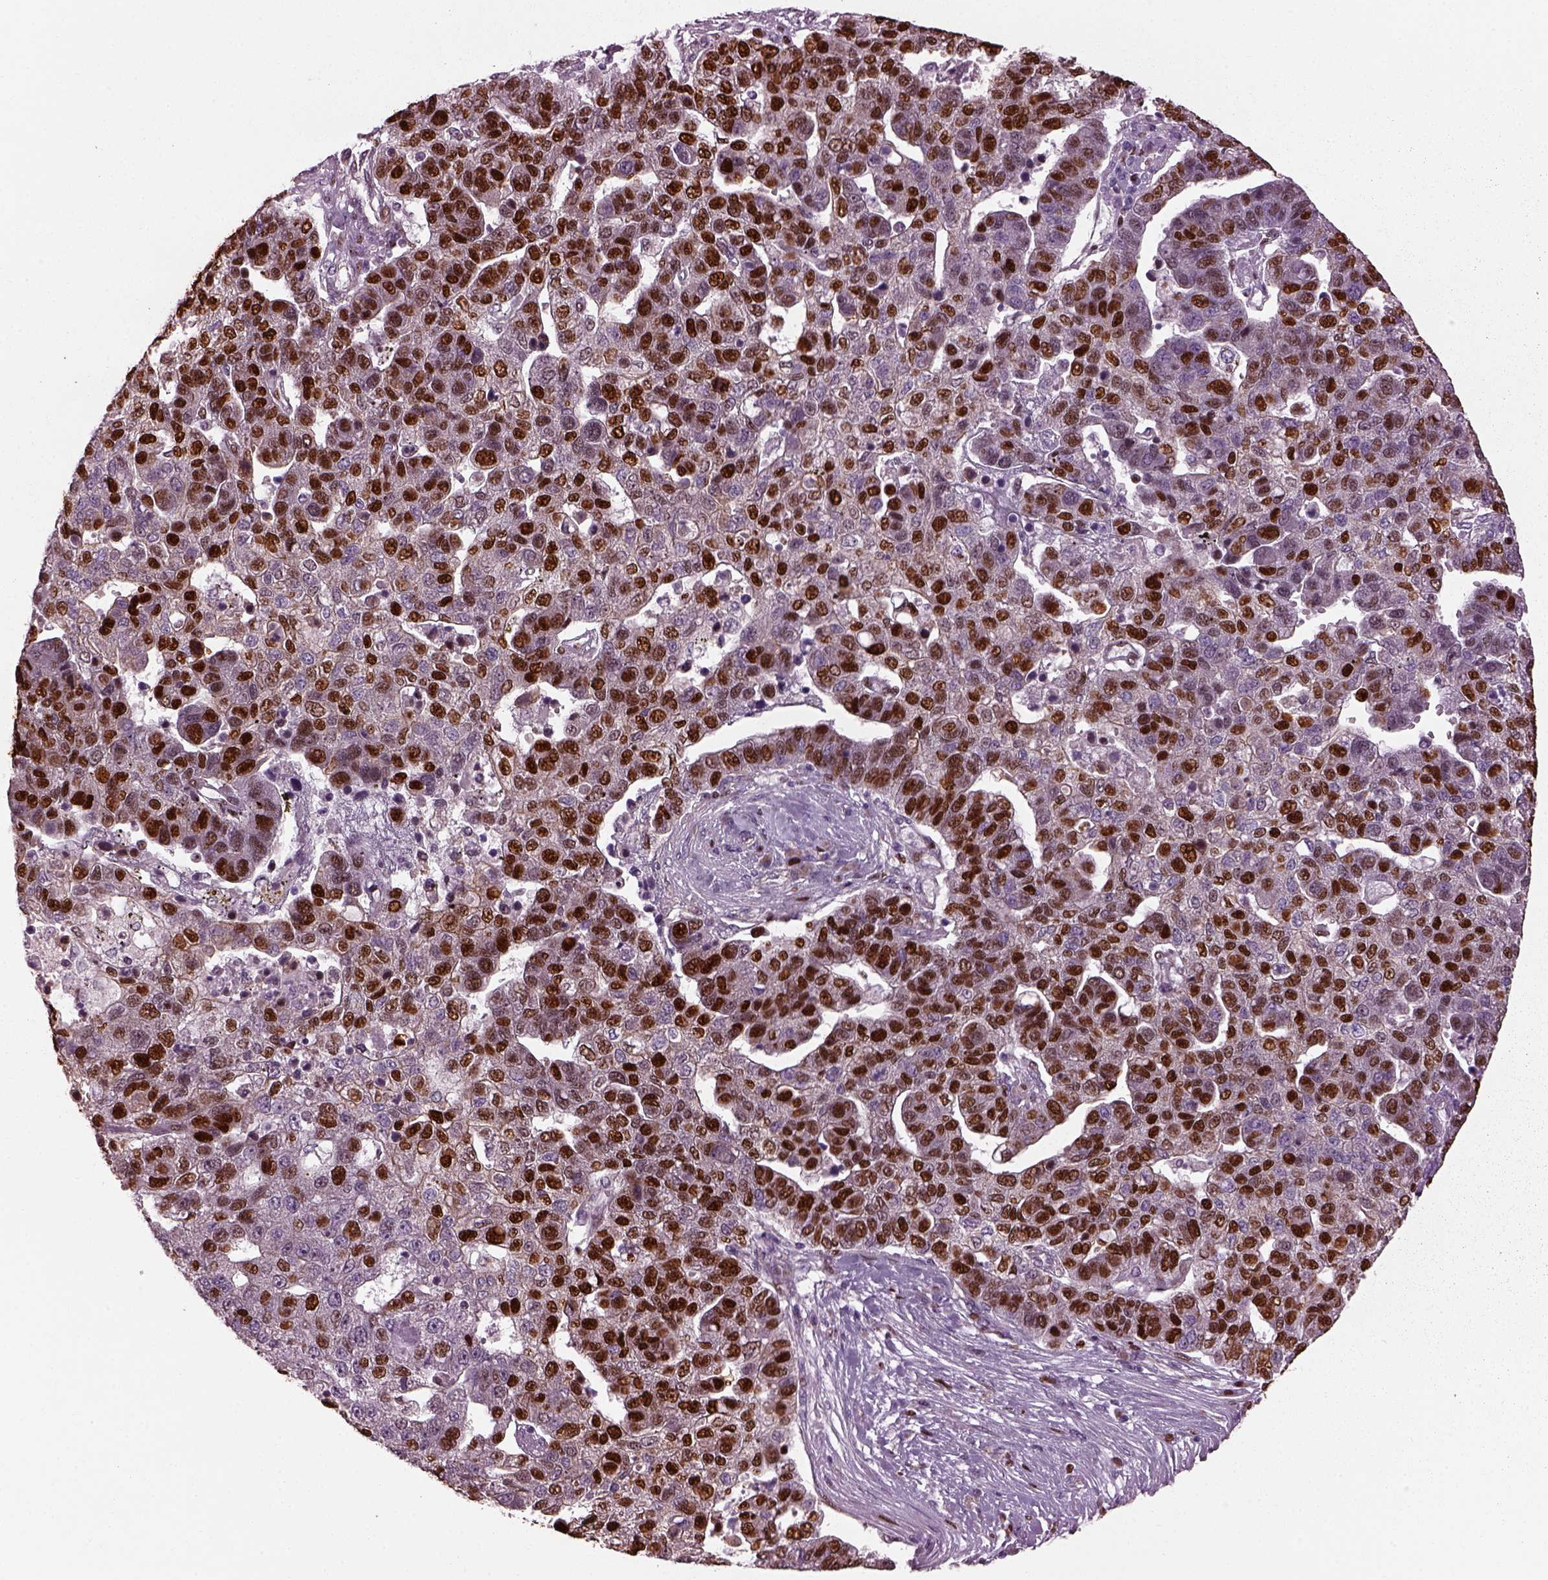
{"staining": {"intensity": "strong", "quantity": ">75%", "location": "nuclear"}, "tissue": "pancreatic cancer", "cell_type": "Tumor cells", "image_type": "cancer", "snomed": [{"axis": "morphology", "description": "Adenocarcinoma, NOS"}, {"axis": "topography", "description": "Pancreas"}], "caption": "A brown stain labels strong nuclear positivity of a protein in human pancreatic cancer tumor cells.", "gene": "RUFY3", "patient": {"sex": "female", "age": 61}}